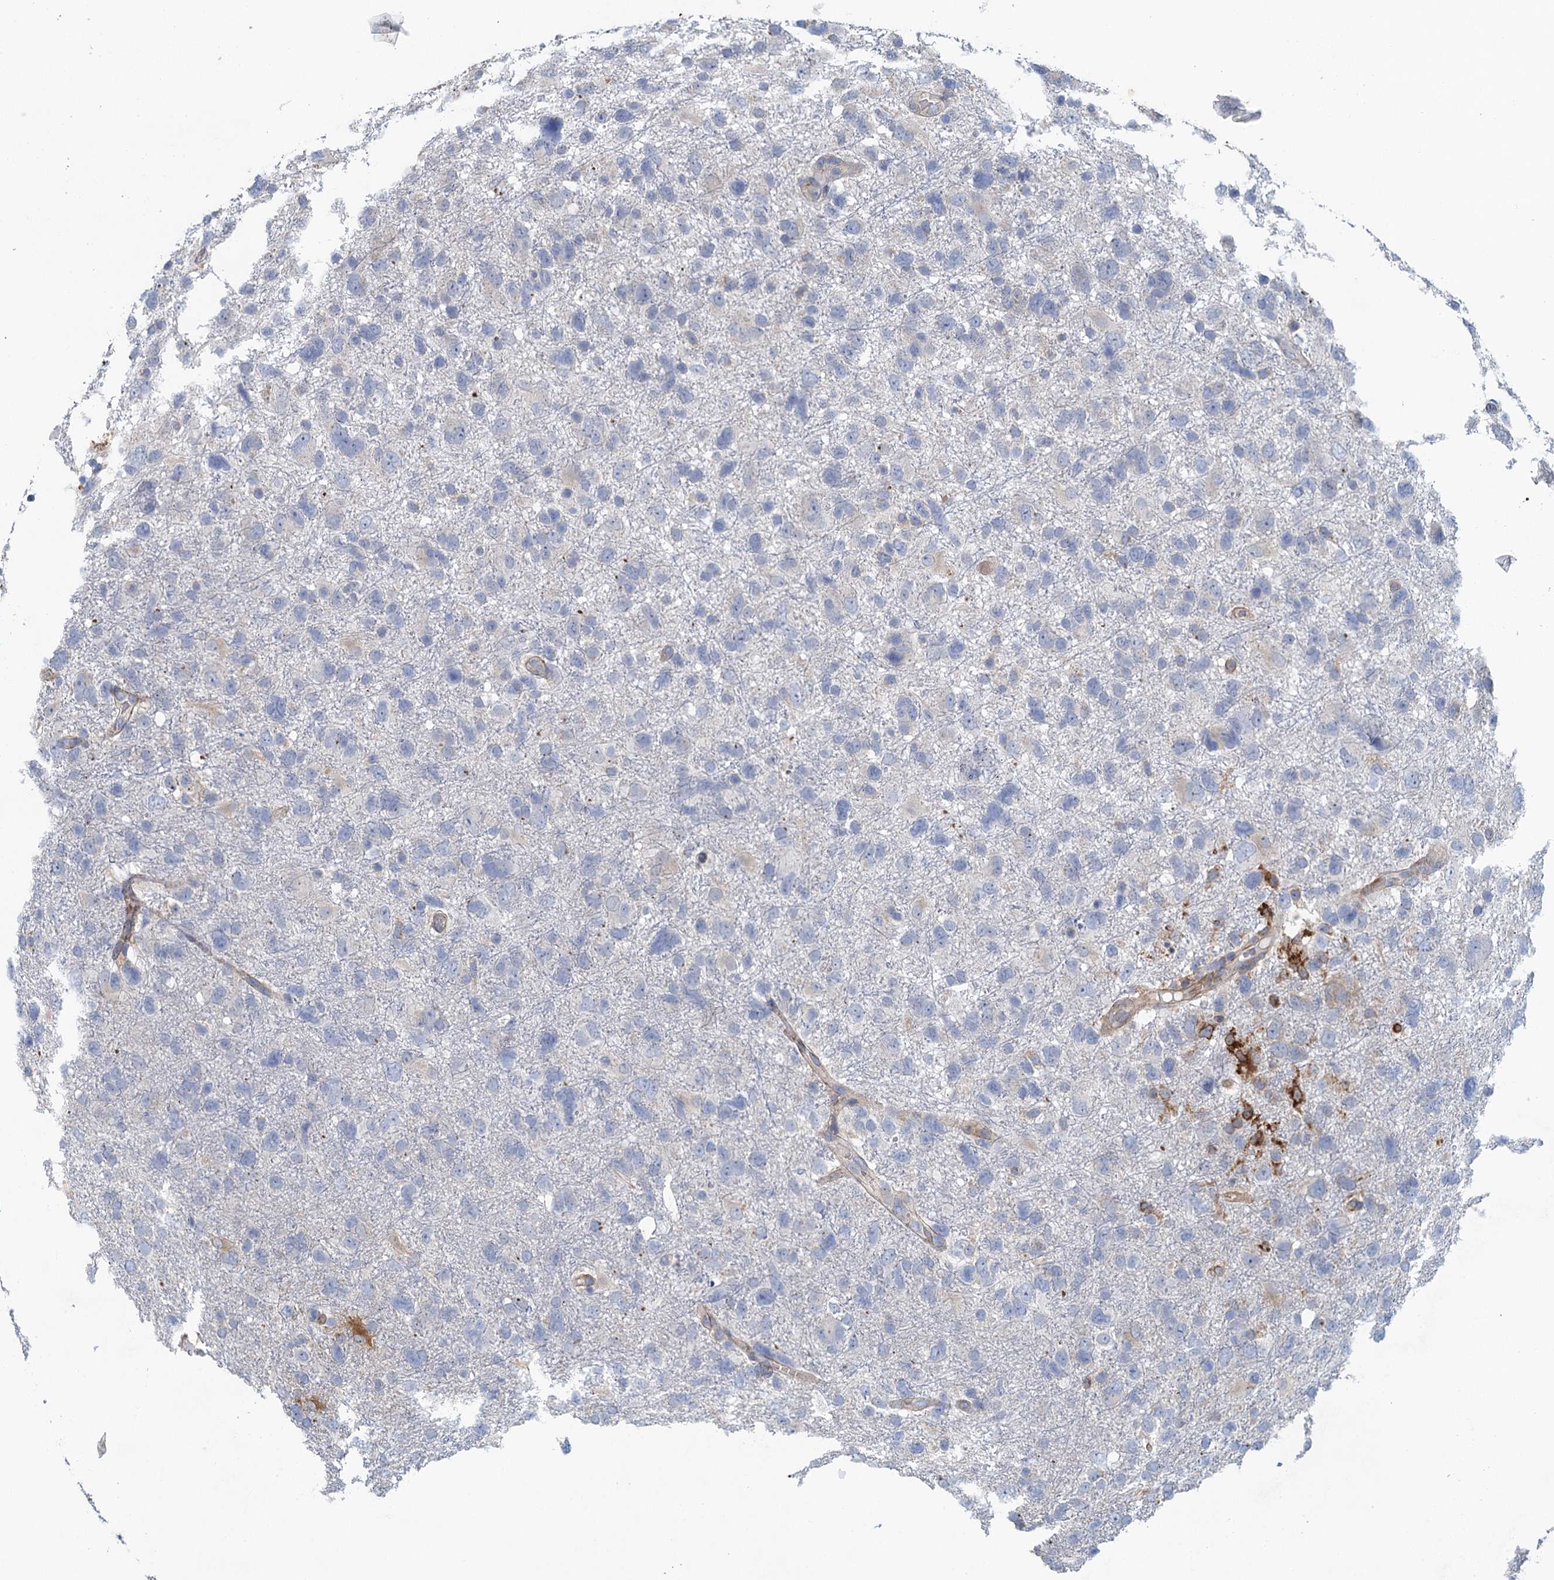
{"staining": {"intensity": "negative", "quantity": "none", "location": "none"}, "tissue": "glioma", "cell_type": "Tumor cells", "image_type": "cancer", "snomed": [{"axis": "morphology", "description": "Glioma, malignant, High grade"}, {"axis": "topography", "description": "Brain"}], "caption": "Malignant high-grade glioma was stained to show a protein in brown. There is no significant expression in tumor cells.", "gene": "RSAD2", "patient": {"sex": "male", "age": 61}}